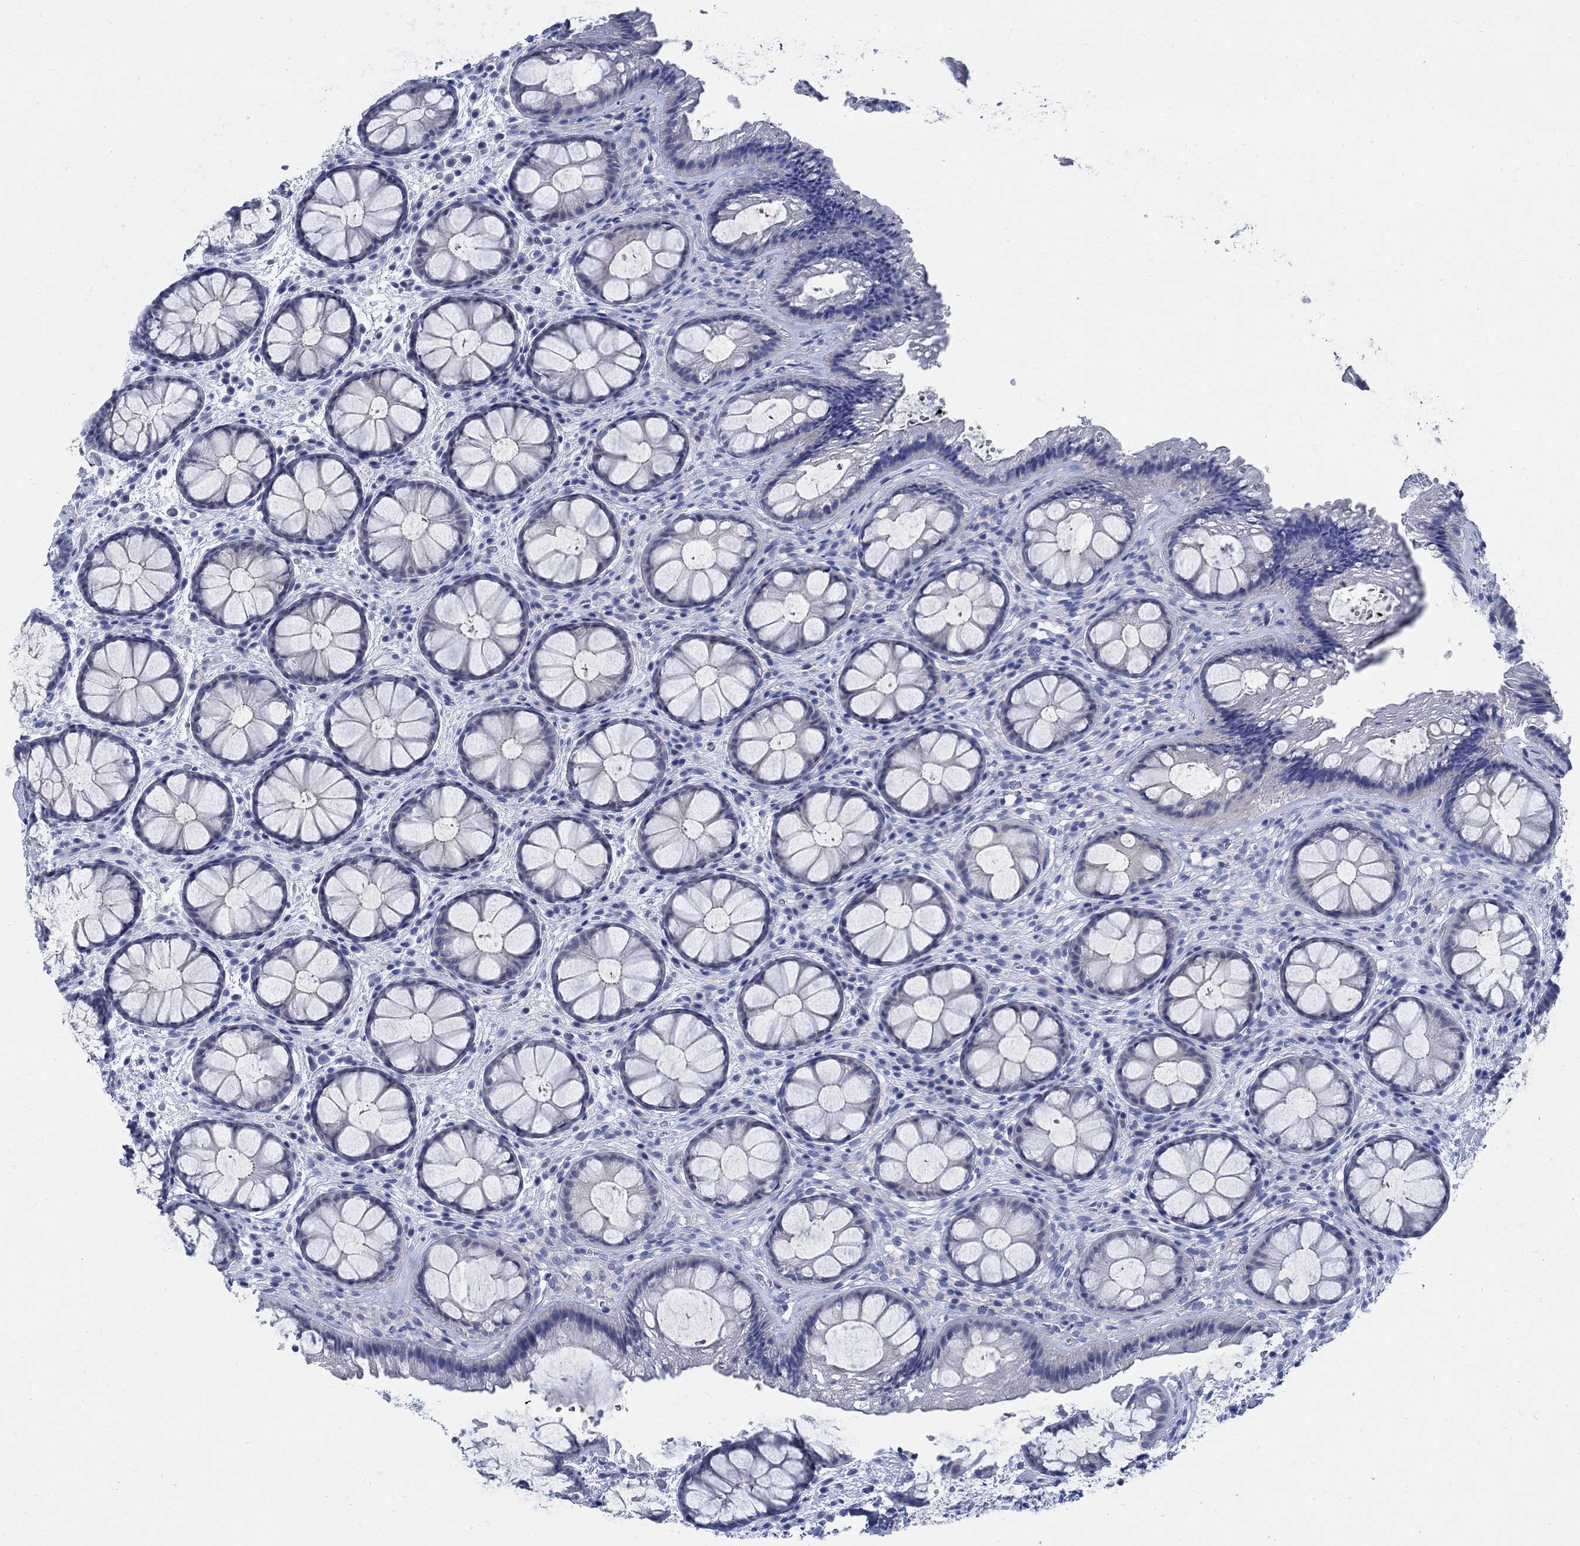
{"staining": {"intensity": "negative", "quantity": "none", "location": "none"}, "tissue": "rectum", "cell_type": "Glandular cells", "image_type": "normal", "snomed": [{"axis": "morphology", "description": "Normal tissue, NOS"}, {"axis": "topography", "description": "Rectum"}], "caption": "Glandular cells show no significant expression in normal rectum. (DAB (3,3'-diaminobenzidine) IHC, high magnification).", "gene": "CAMK2N1", "patient": {"sex": "female", "age": 62}}